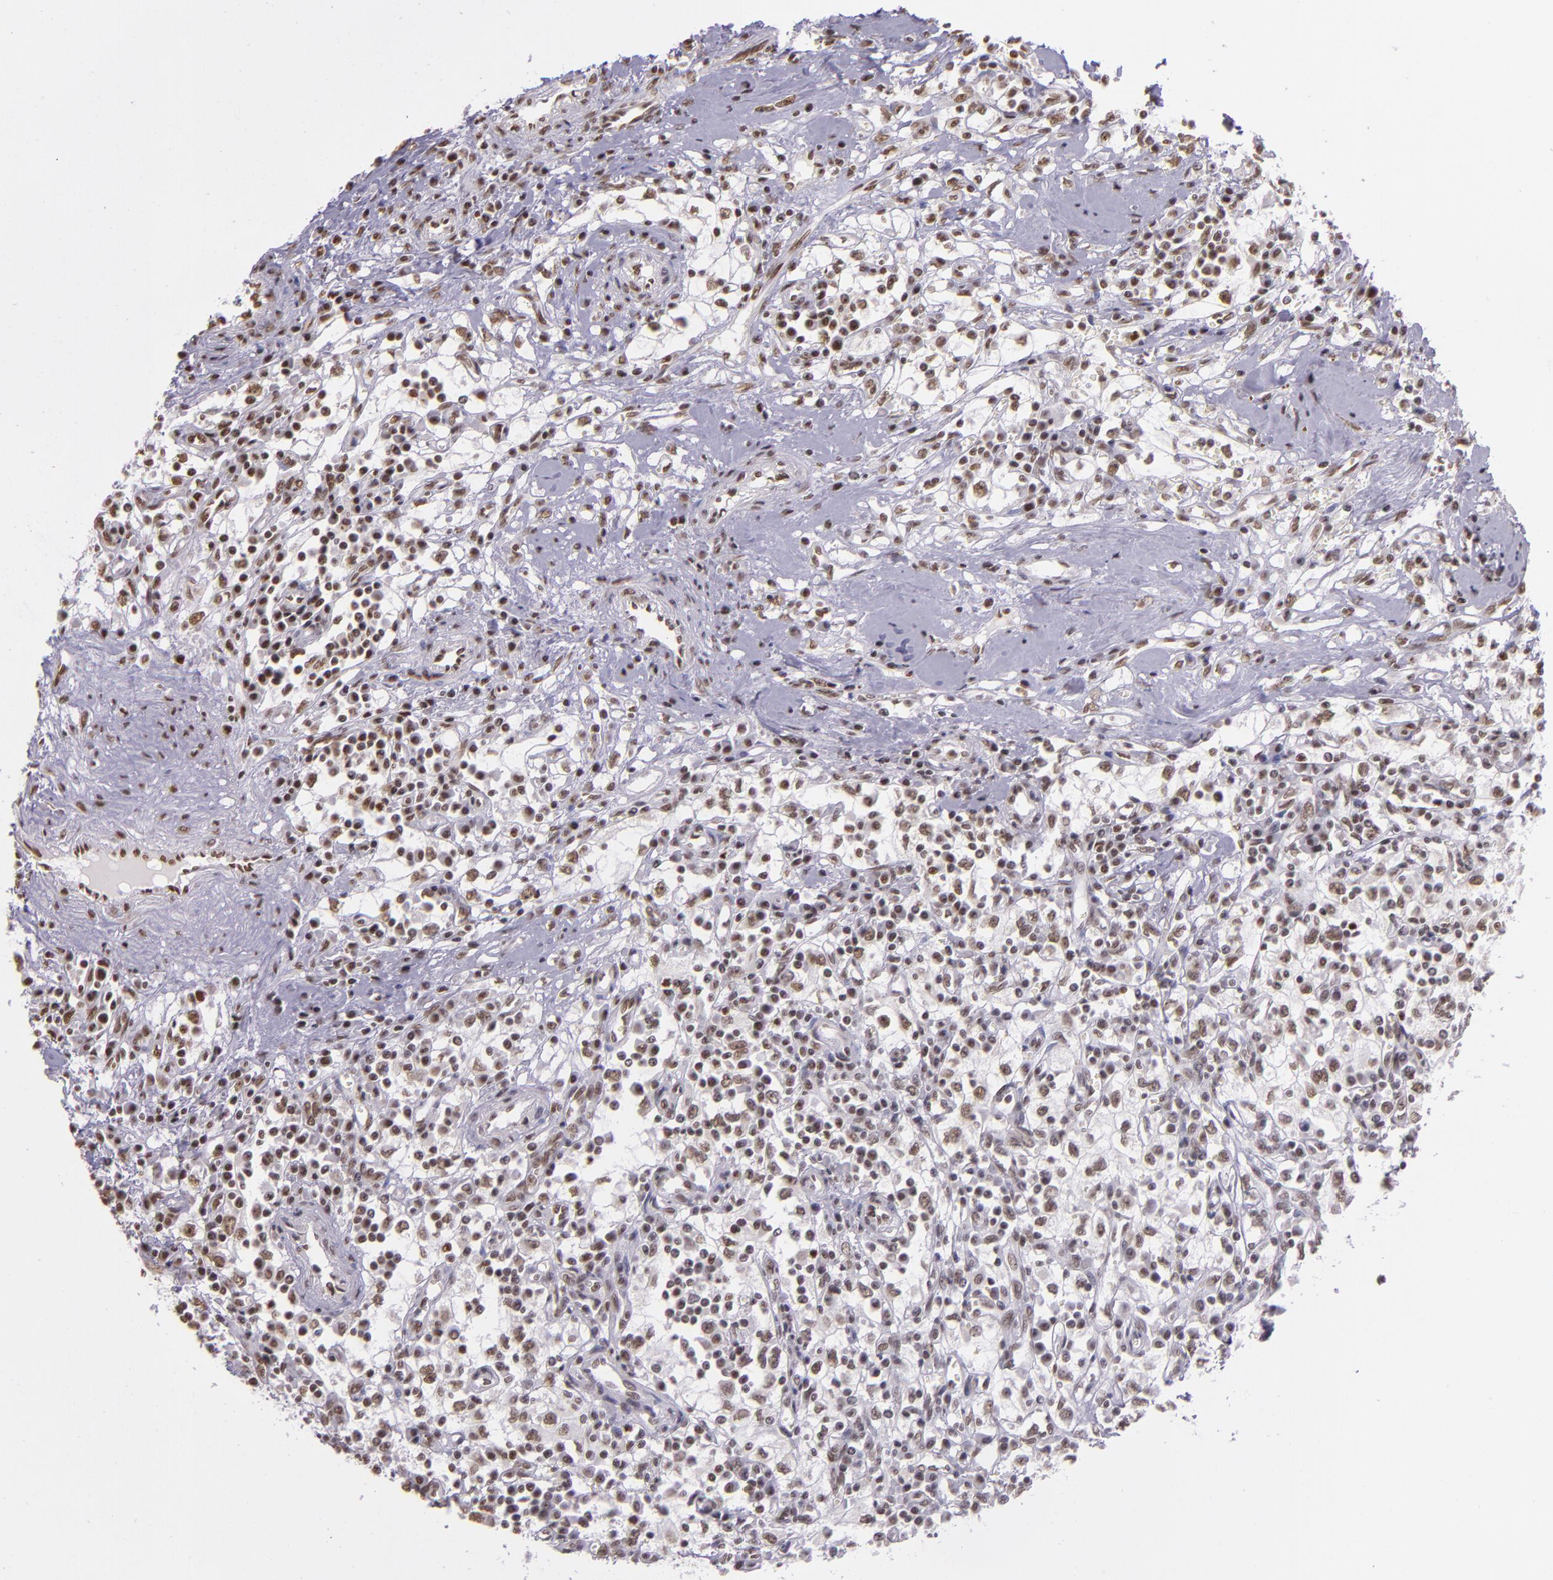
{"staining": {"intensity": "weak", "quantity": "25%-75%", "location": "nuclear"}, "tissue": "renal cancer", "cell_type": "Tumor cells", "image_type": "cancer", "snomed": [{"axis": "morphology", "description": "Adenocarcinoma, NOS"}, {"axis": "topography", "description": "Kidney"}], "caption": "Immunohistochemical staining of adenocarcinoma (renal) reveals weak nuclear protein expression in approximately 25%-75% of tumor cells.", "gene": "USF1", "patient": {"sex": "male", "age": 82}}